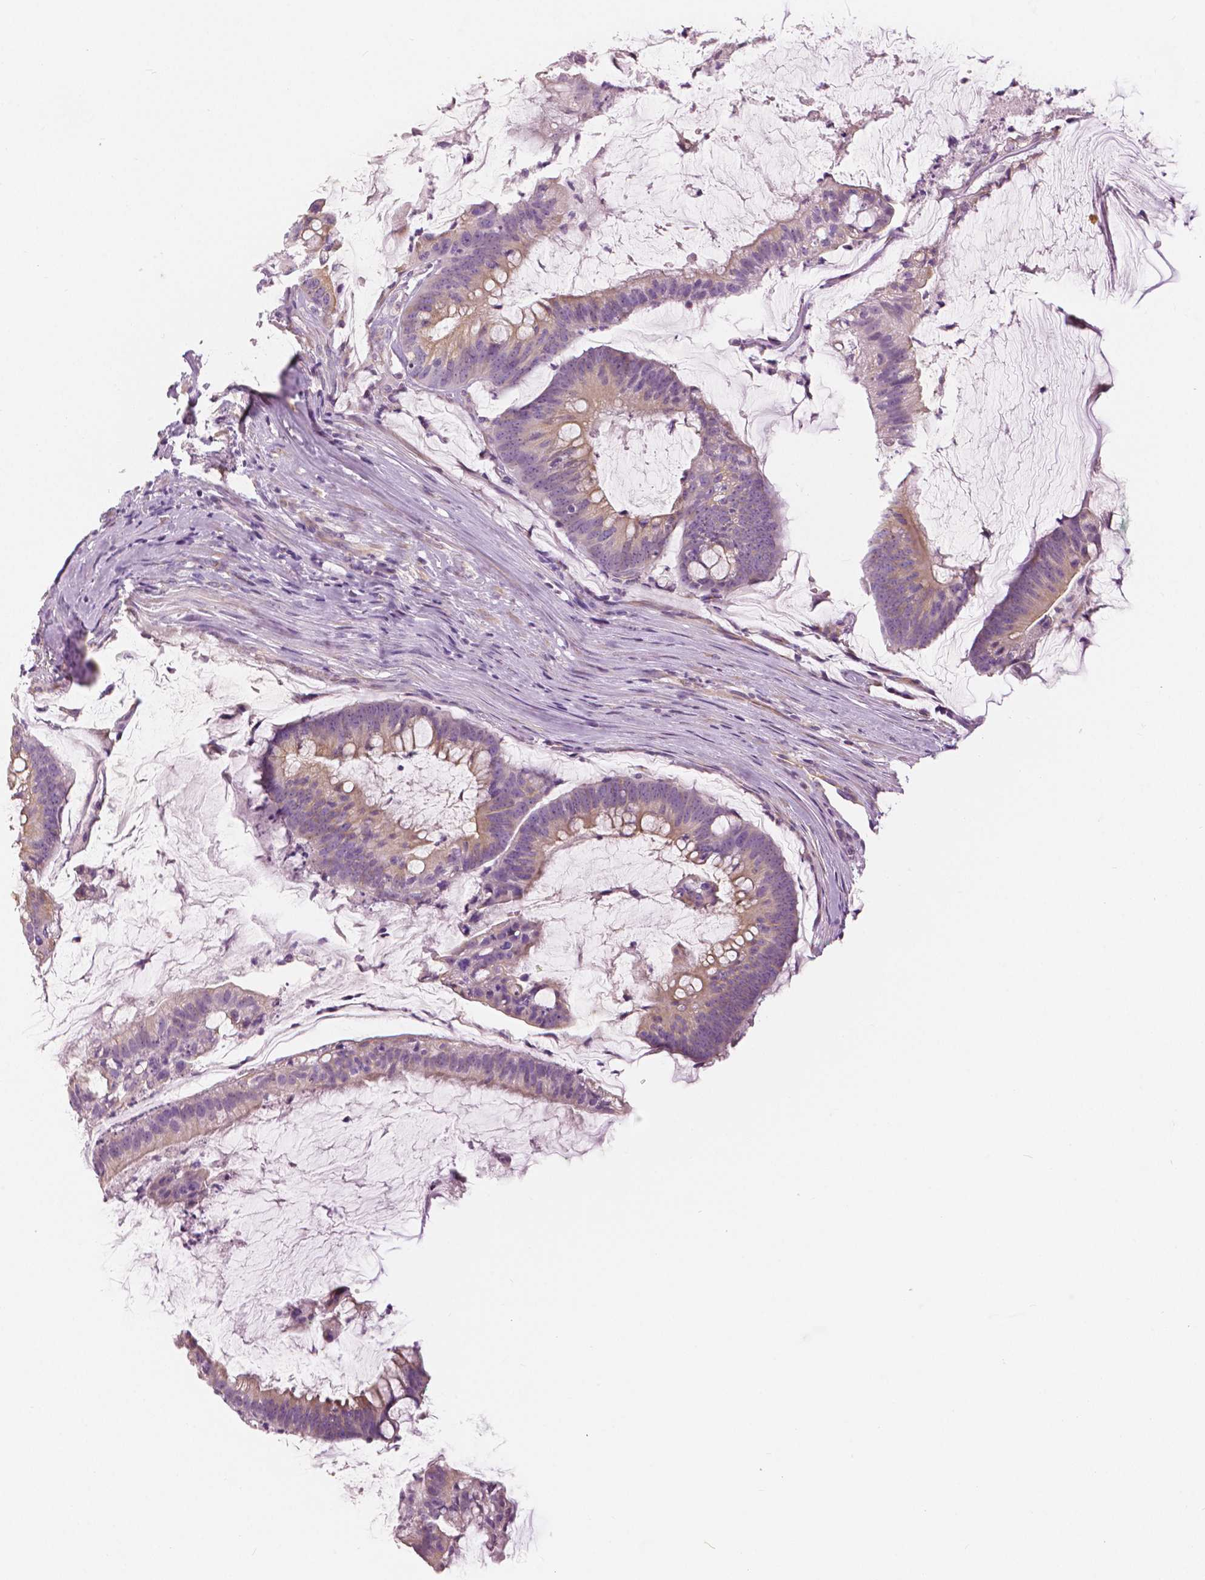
{"staining": {"intensity": "weak", "quantity": ">75%", "location": "cytoplasmic/membranous"}, "tissue": "colorectal cancer", "cell_type": "Tumor cells", "image_type": "cancer", "snomed": [{"axis": "morphology", "description": "Adenocarcinoma, NOS"}, {"axis": "topography", "description": "Colon"}], "caption": "Colorectal cancer (adenocarcinoma) stained with IHC reveals weak cytoplasmic/membranous expression in about >75% of tumor cells.", "gene": "SLC24A1", "patient": {"sex": "male", "age": 62}}